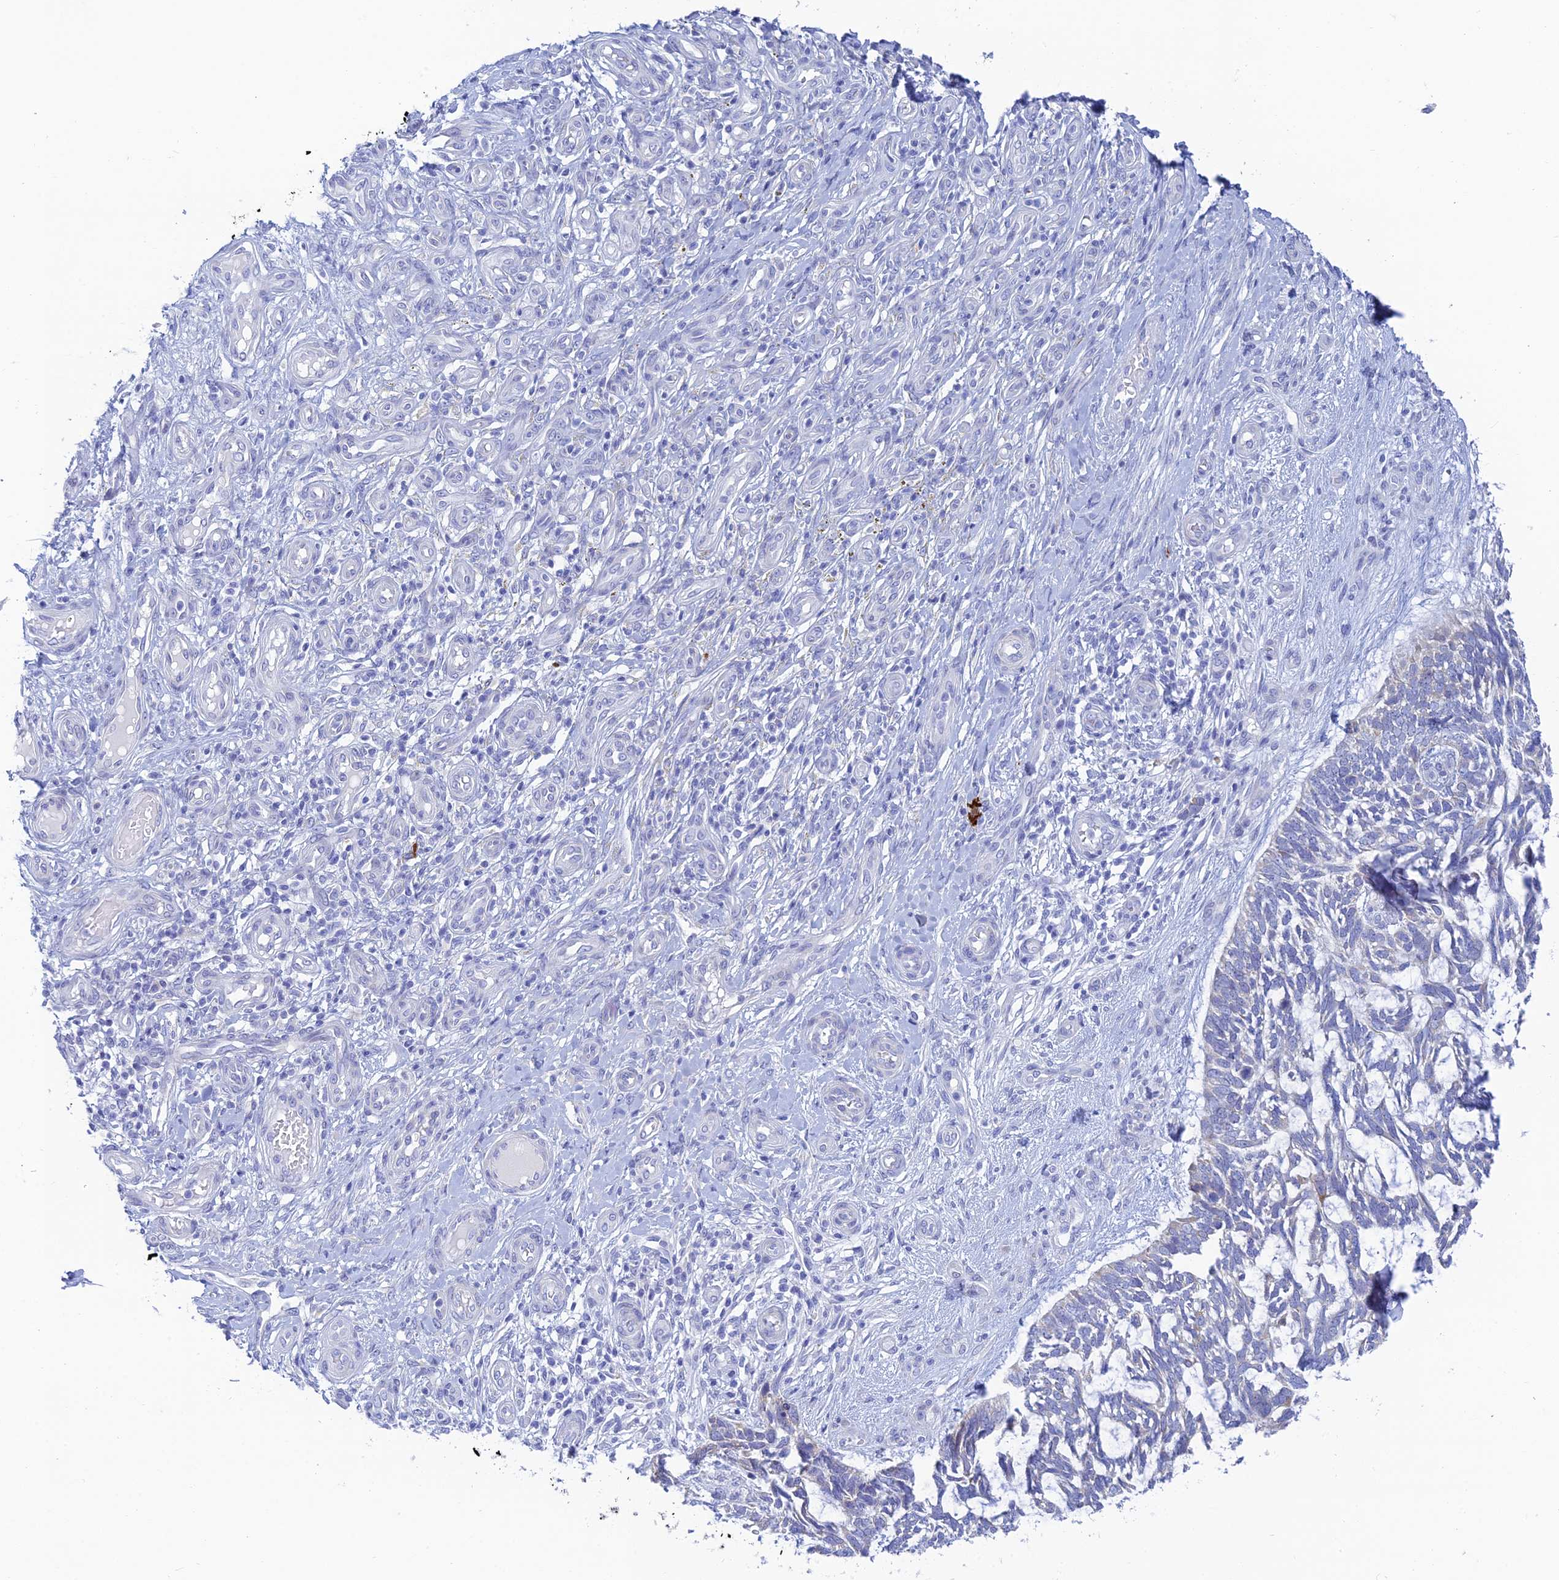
{"staining": {"intensity": "negative", "quantity": "none", "location": "none"}, "tissue": "skin cancer", "cell_type": "Tumor cells", "image_type": "cancer", "snomed": [{"axis": "morphology", "description": "Basal cell carcinoma"}, {"axis": "topography", "description": "Skin"}], "caption": "Protein analysis of skin cancer (basal cell carcinoma) demonstrates no significant staining in tumor cells. (Immunohistochemistry (ihc), brightfield microscopy, high magnification).", "gene": "CEP152", "patient": {"sex": "male", "age": 88}}